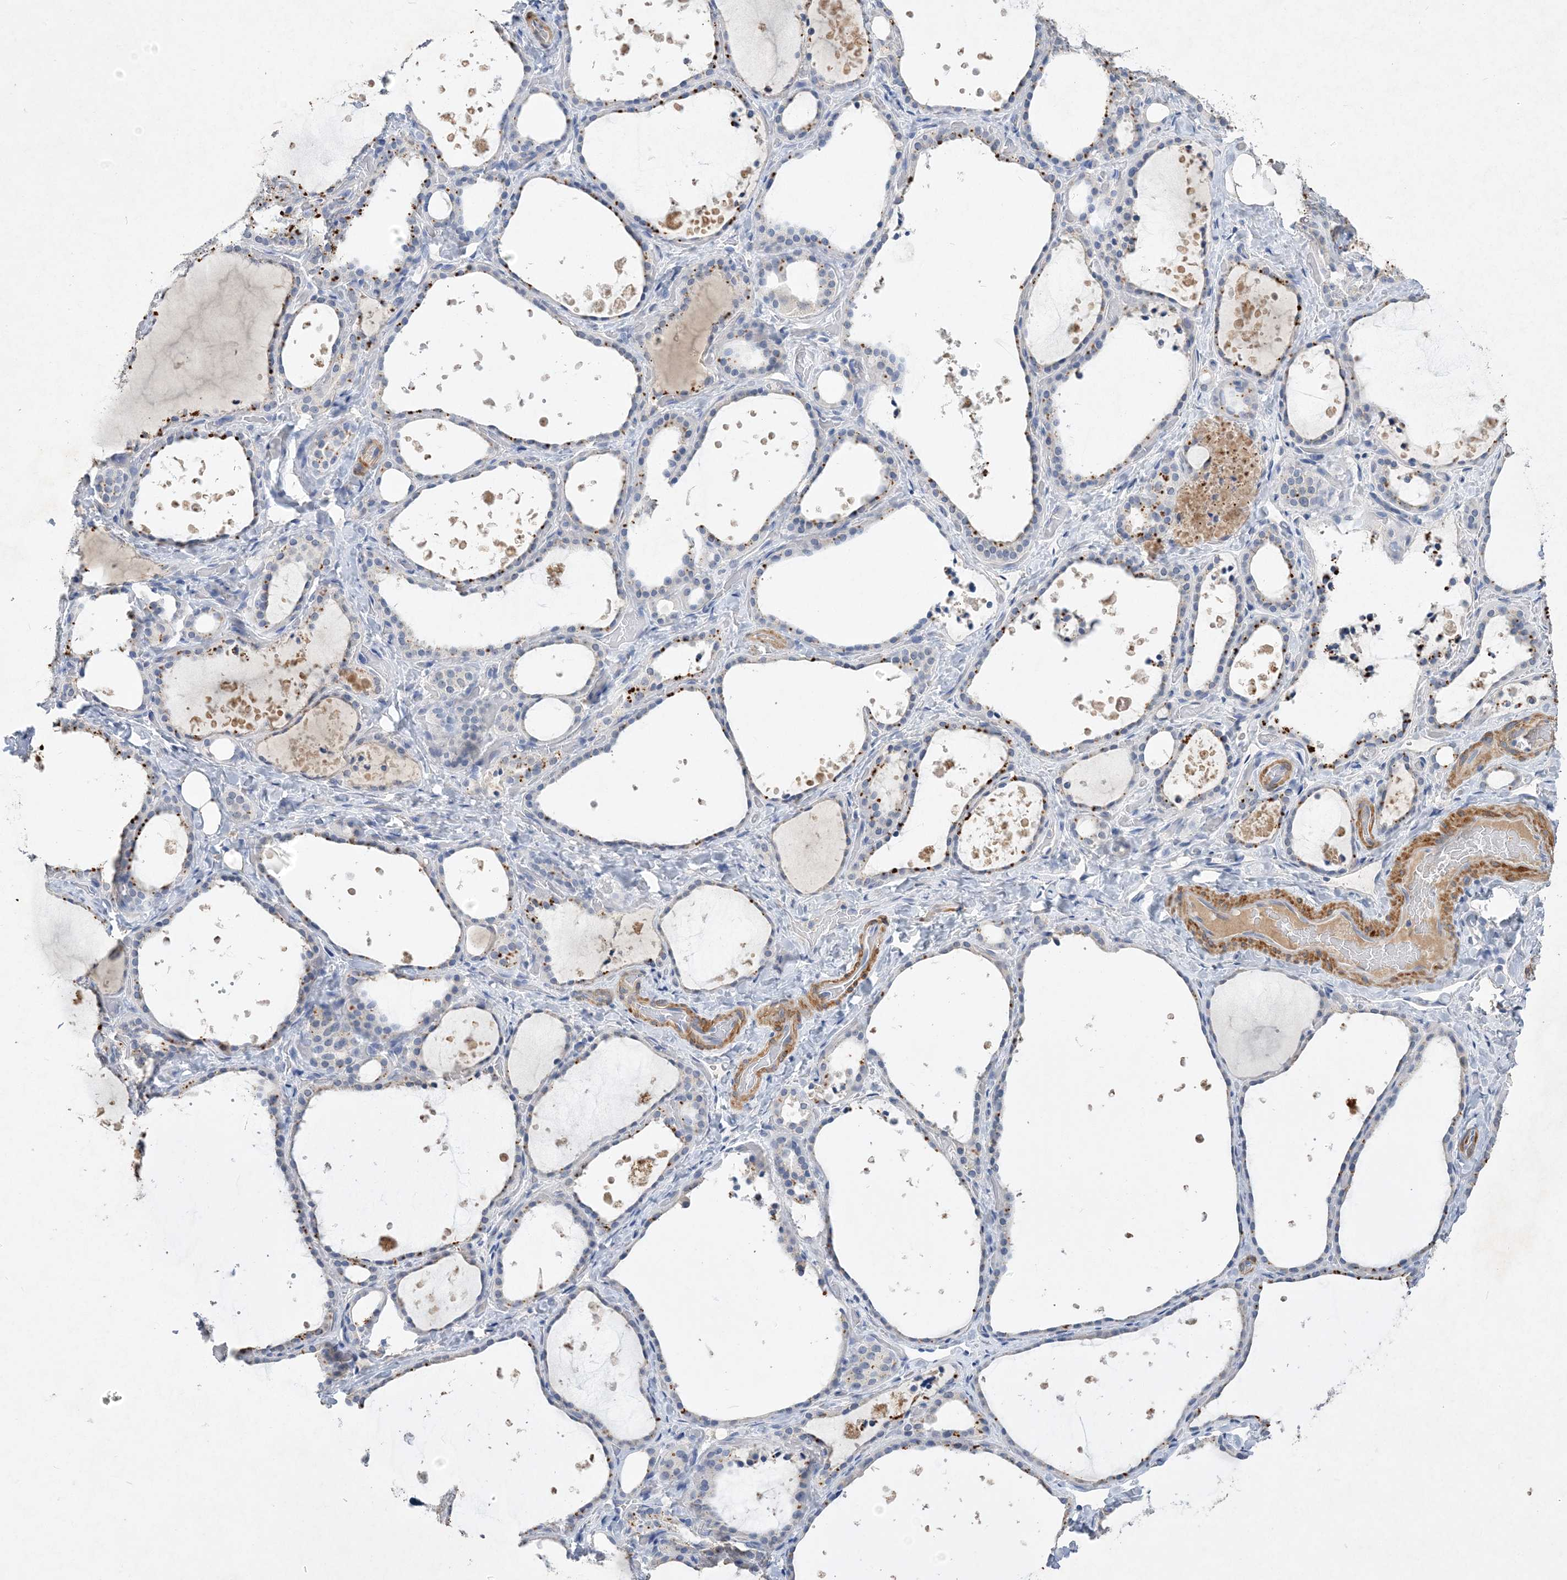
{"staining": {"intensity": "moderate", "quantity": "<25%", "location": "cytoplasmic/membranous"}, "tissue": "thyroid gland", "cell_type": "Glandular cells", "image_type": "normal", "snomed": [{"axis": "morphology", "description": "Normal tissue, NOS"}, {"axis": "topography", "description": "Thyroid gland"}], "caption": "Approximately <25% of glandular cells in normal human thyroid gland reveal moderate cytoplasmic/membranous protein positivity as visualized by brown immunohistochemical staining.", "gene": "C11orf58", "patient": {"sex": "female", "age": 44}}